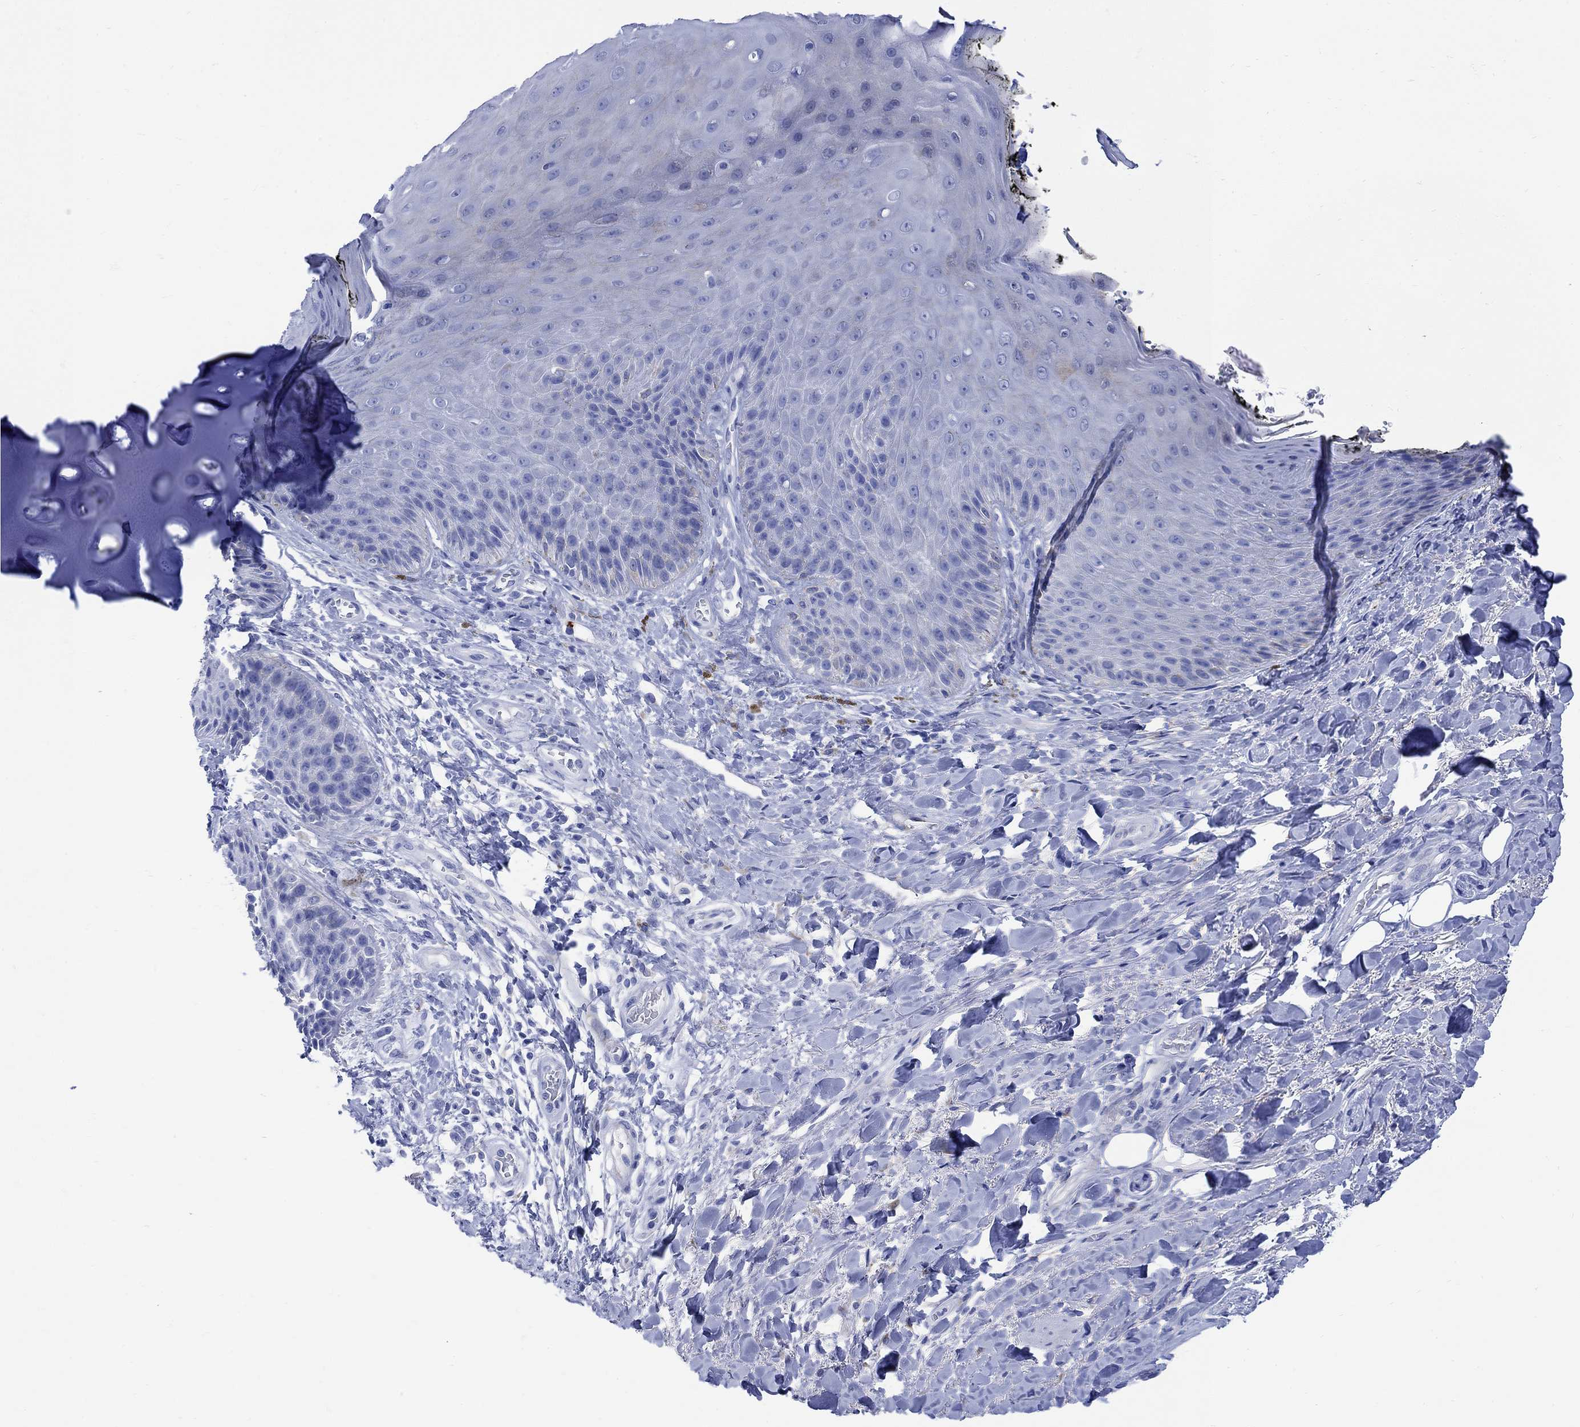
{"staining": {"intensity": "negative", "quantity": "none", "location": "none"}, "tissue": "skin", "cell_type": "Epidermal cells", "image_type": "normal", "snomed": [{"axis": "morphology", "description": "Normal tissue, NOS"}, {"axis": "topography", "description": "Anal"}, {"axis": "topography", "description": "Peripheral nerve tissue"}], "caption": "An image of skin stained for a protein exhibits no brown staining in epidermal cells.", "gene": "MYL1", "patient": {"sex": "male", "age": 53}}